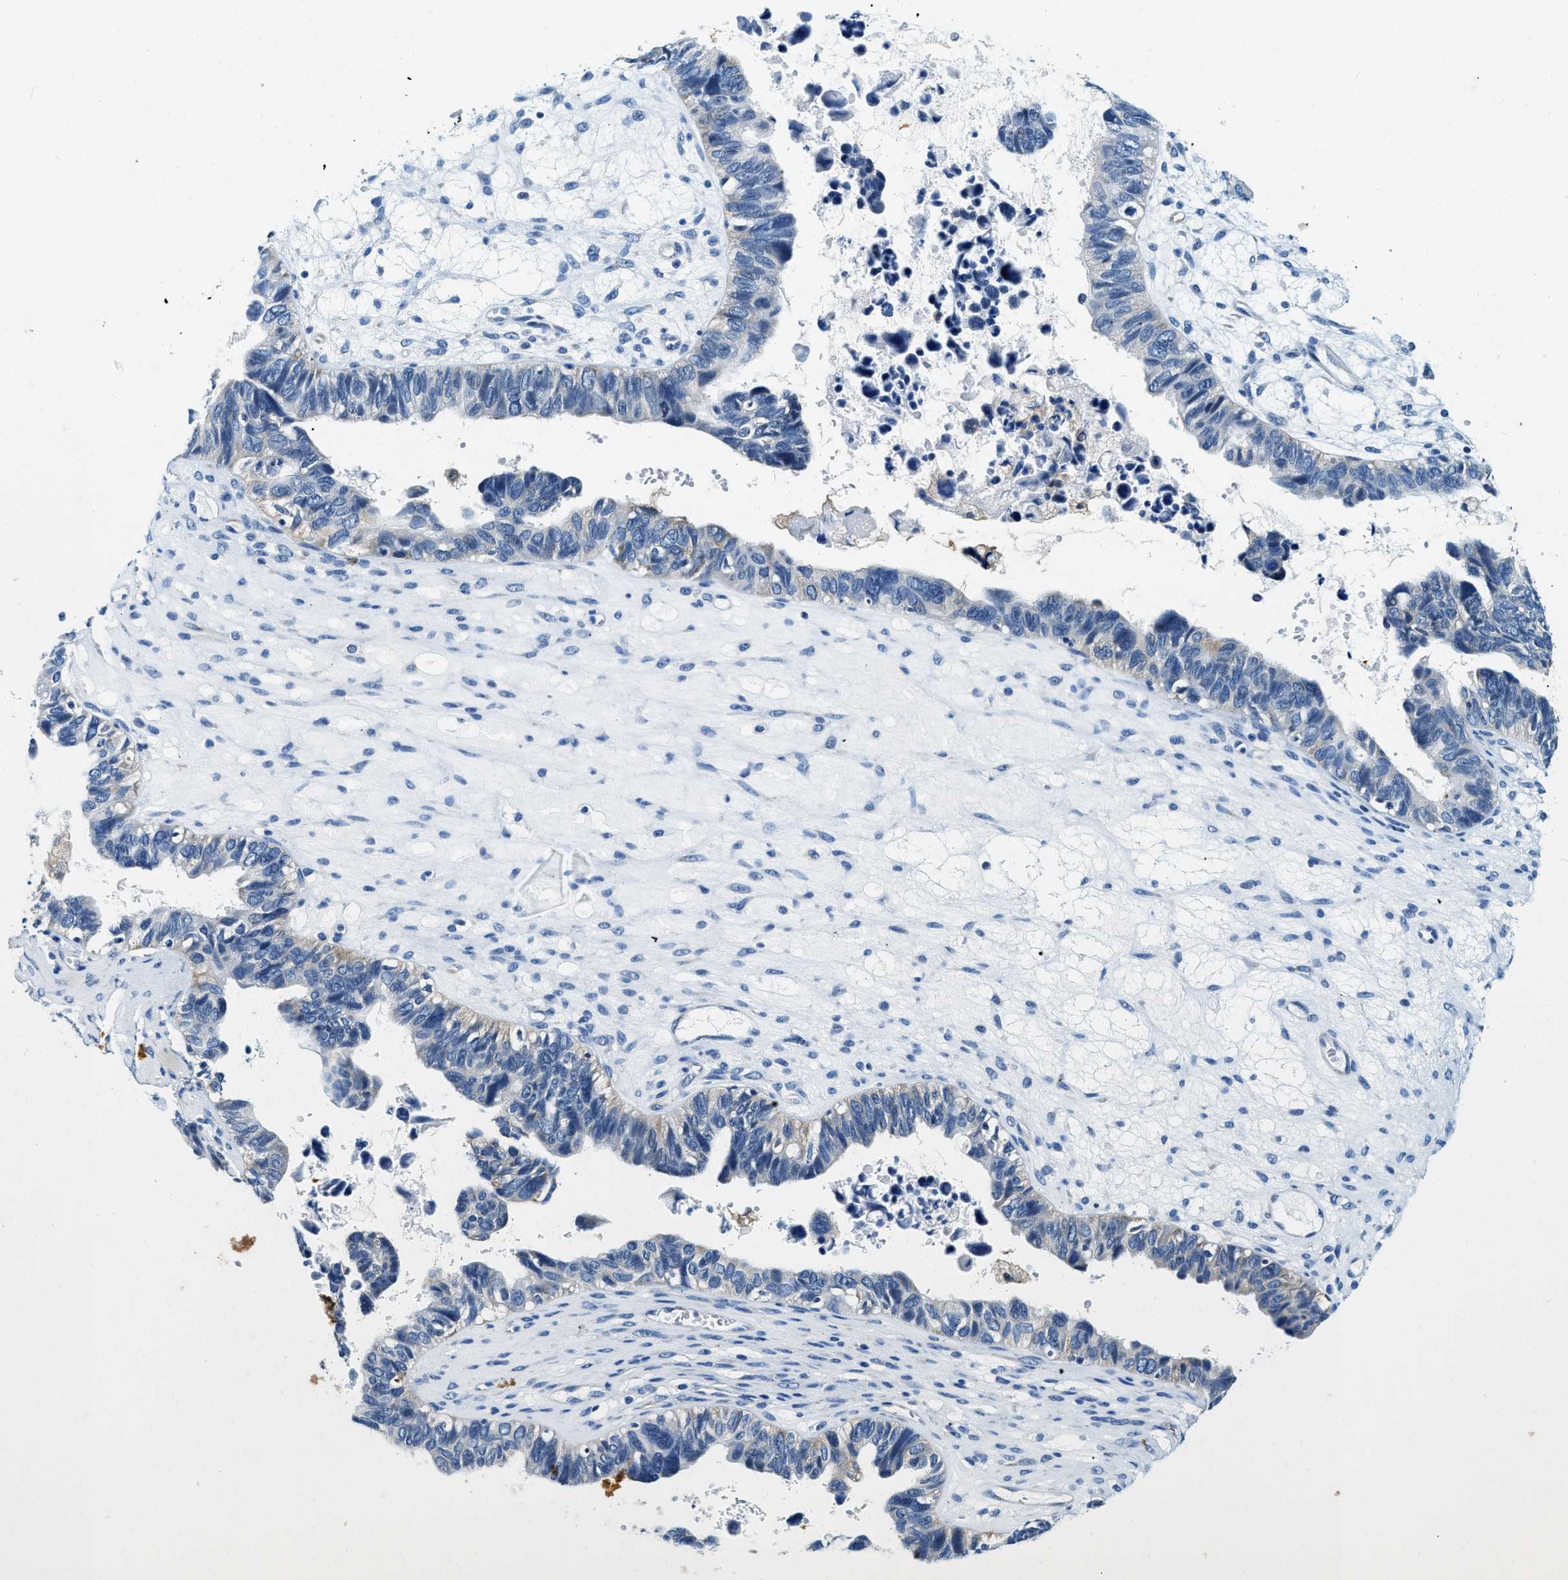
{"staining": {"intensity": "negative", "quantity": "none", "location": "none"}, "tissue": "ovarian cancer", "cell_type": "Tumor cells", "image_type": "cancer", "snomed": [{"axis": "morphology", "description": "Cystadenocarcinoma, serous, NOS"}, {"axis": "topography", "description": "Ovary"}], "caption": "Photomicrograph shows no protein positivity in tumor cells of ovarian cancer tissue.", "gene": "EIF2AK2", "patient": {"sex": "female", "age": 79}}